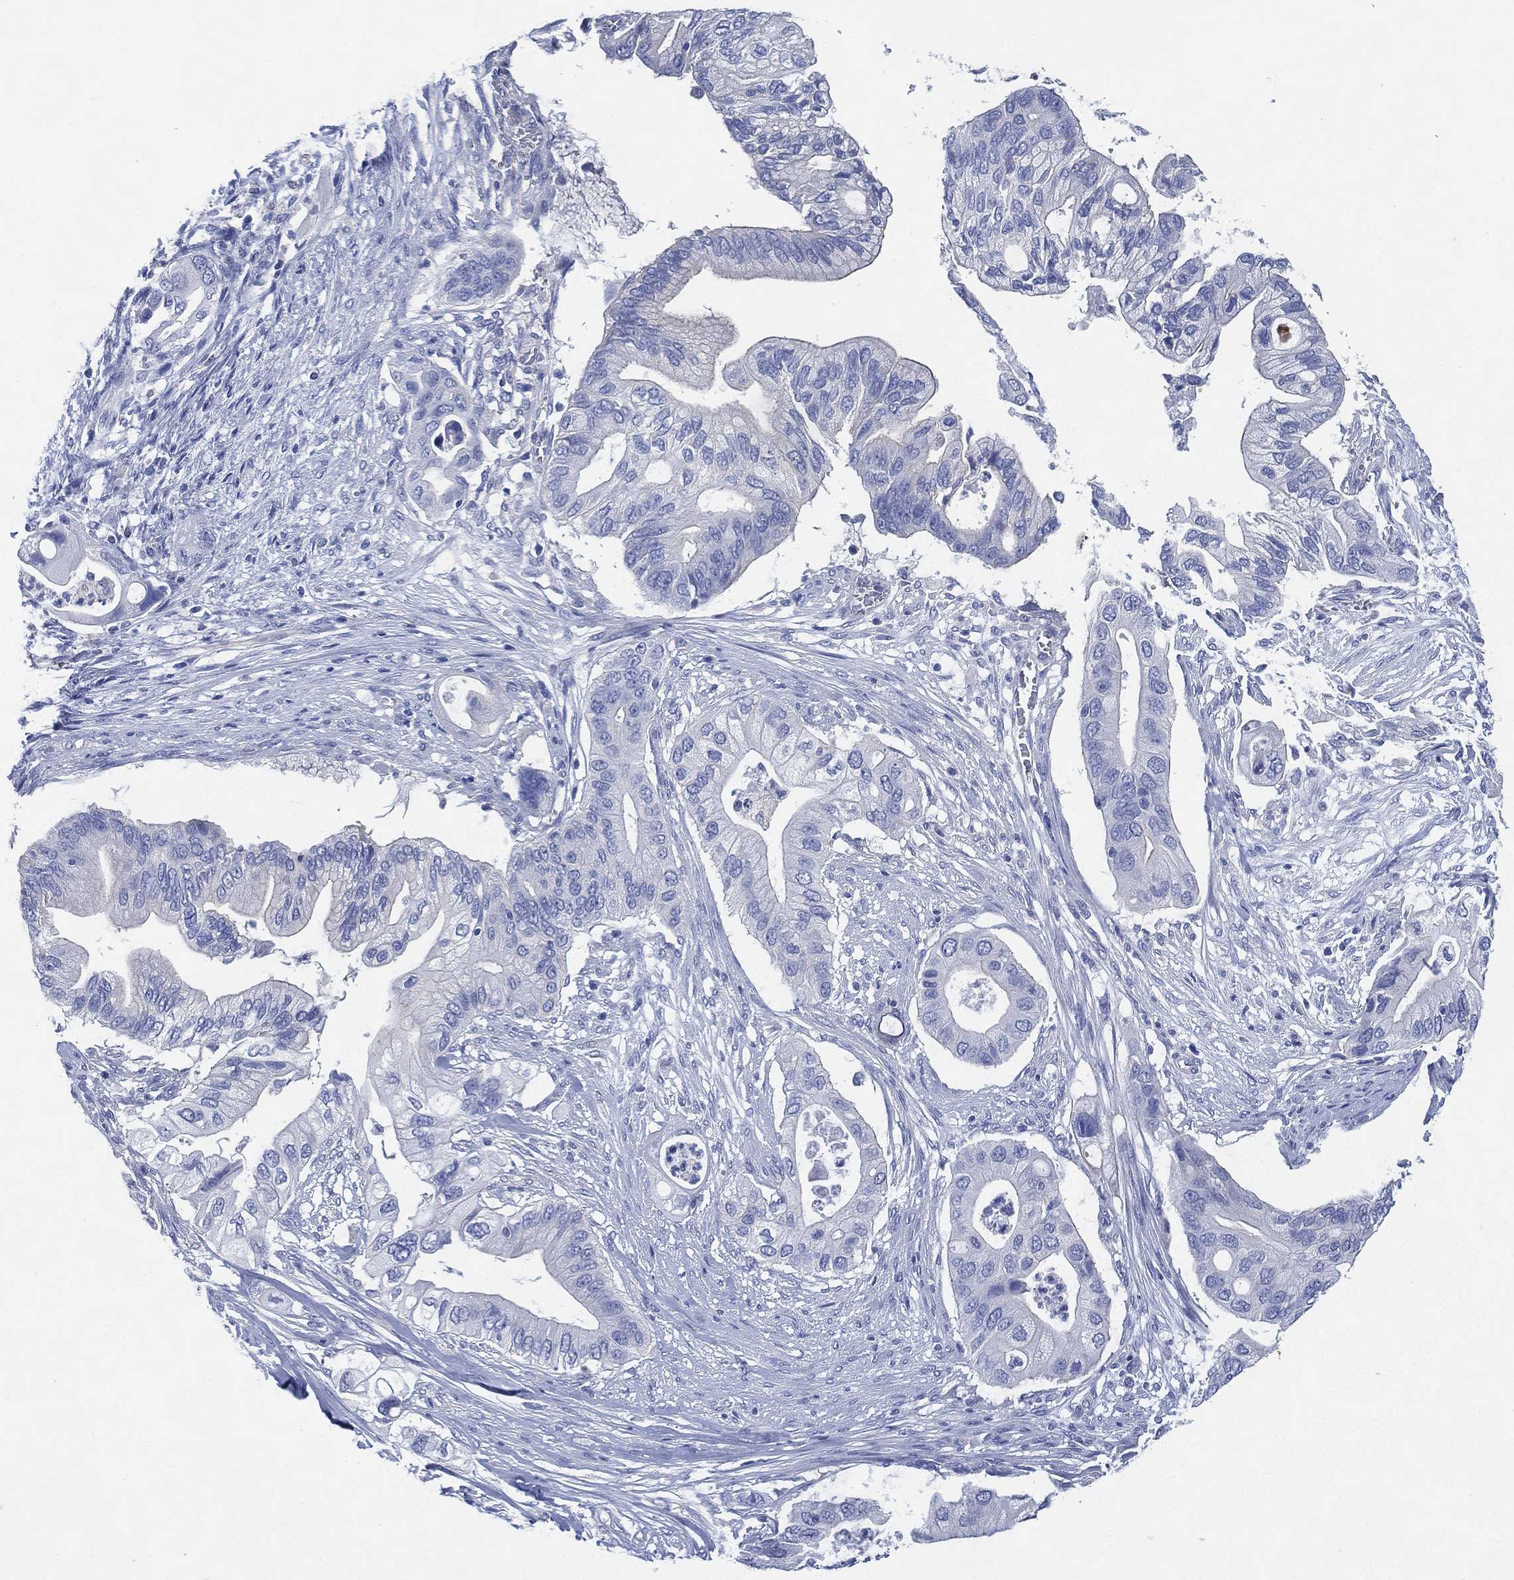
{"staining": {"intensity": "negative", "quantity": "none", "location": "none"}, "tissue": "pancreatic cancer", "cell_type": "Tumor cells", "image_type": "cancer", "snomed": [{"axis": "morphology", "description": "Adenocarcinoma, NOS"}, {"axis": "topography", "description": "Pancreas"}], "caption": "High power microscopy micrograph of an immunohistochemistry (IHC) image of pancreatic adenocarcinoma, revealing no significant staining in tumor cells.", "gene": "CCDC70", "patient": {"sex": "female", "age": 72}}